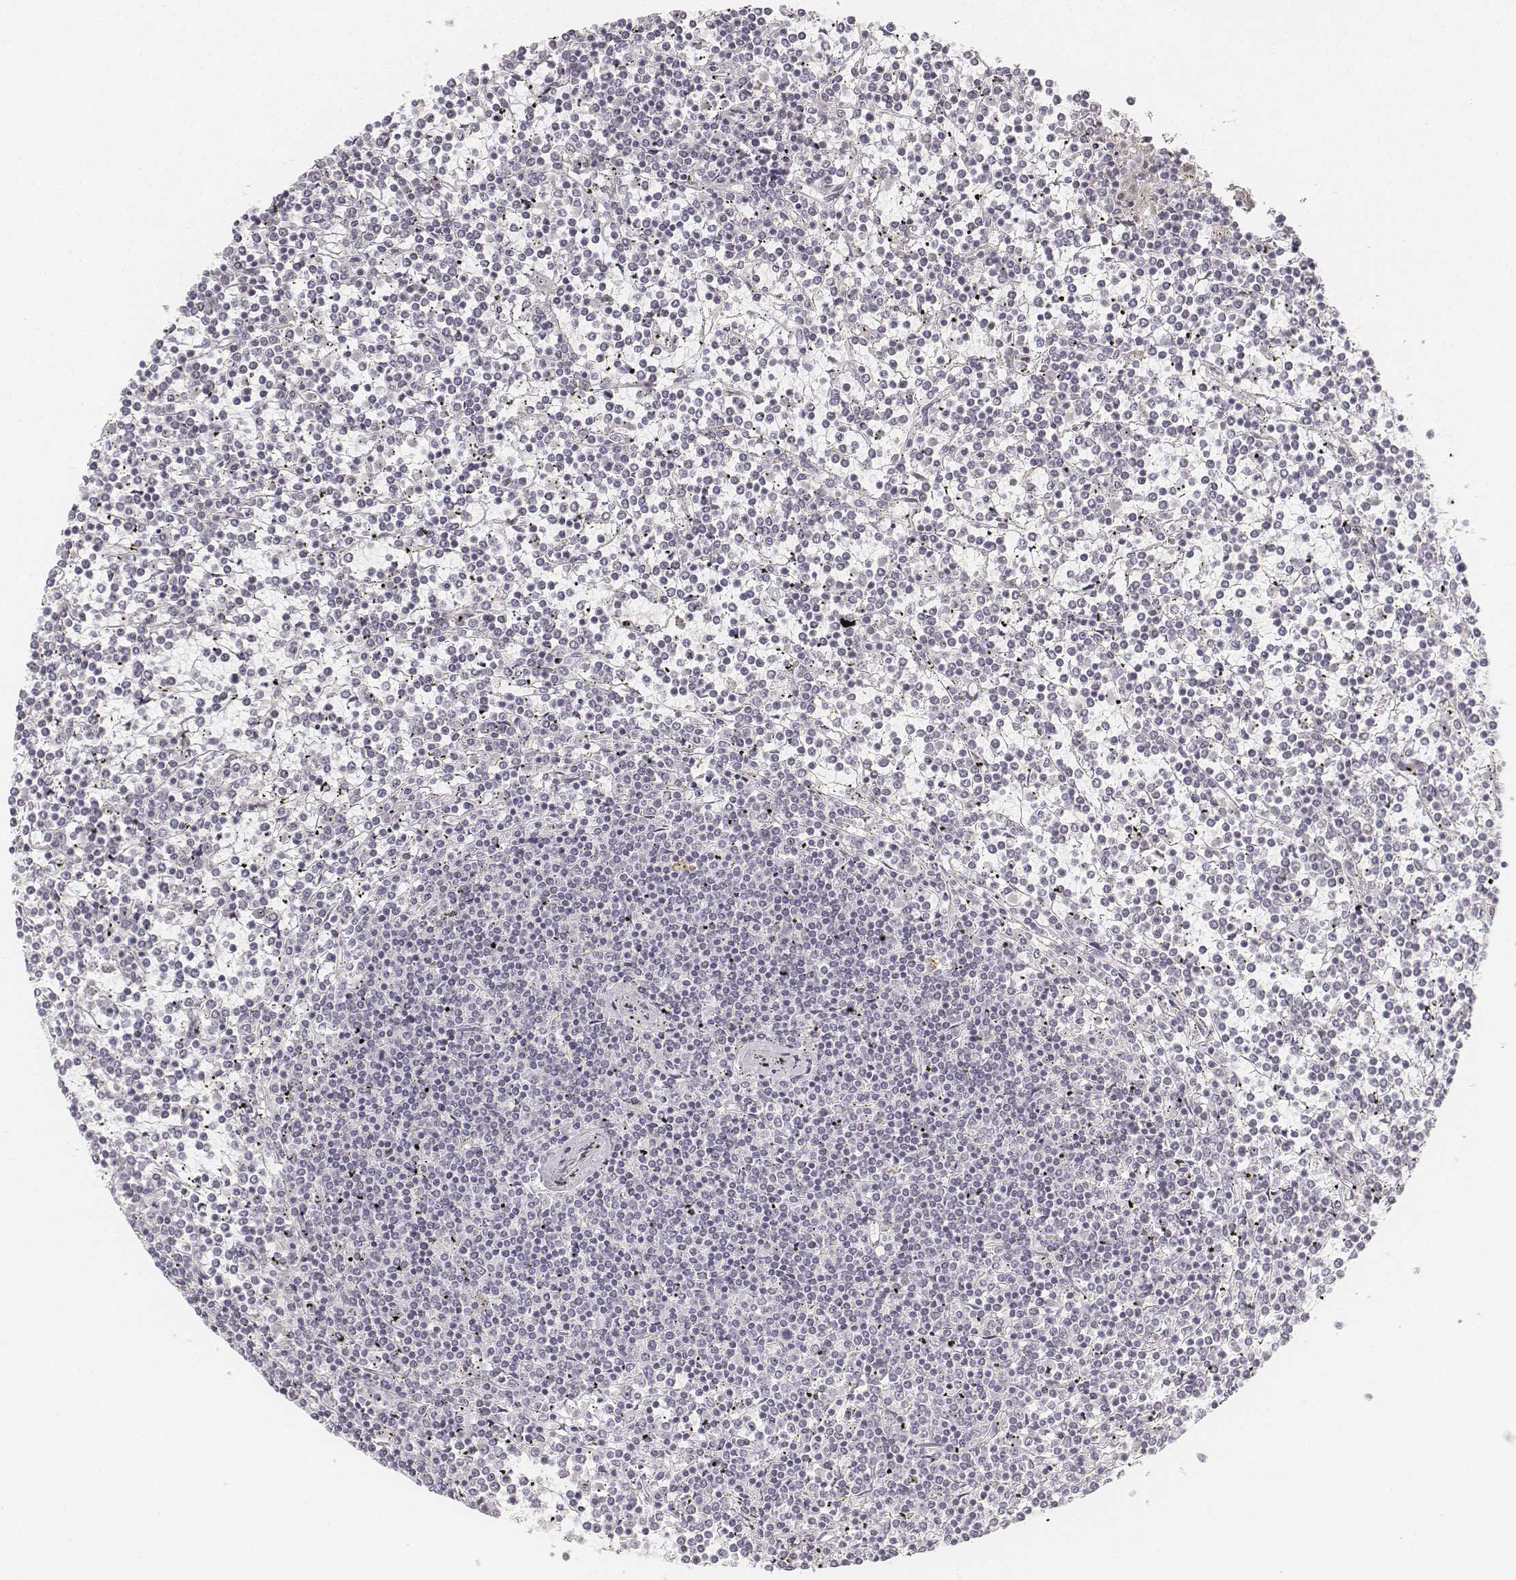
{"staining": {"intensity": "negative", "quantity": "none", "location": "none"}, "tissue": "lymphoma", "cell_type": "Tumor cells", "image_type": "cancer", "snomed": [{"axis": "morphology", "description": "Malignant lymphoma, non-Hodgkin's type, Low grade"}, {"axis": "topography", "description": "Spleen"}], "caption": "IHC of lymphoma reveals no staining in tumor cells. (Brightfield microscopy of DAB (3,3'-diaminobenzidine) immunohistochemistry at high magnification).", "gene": "DSG4", "patient": {"sex": "female", "age": 19}}